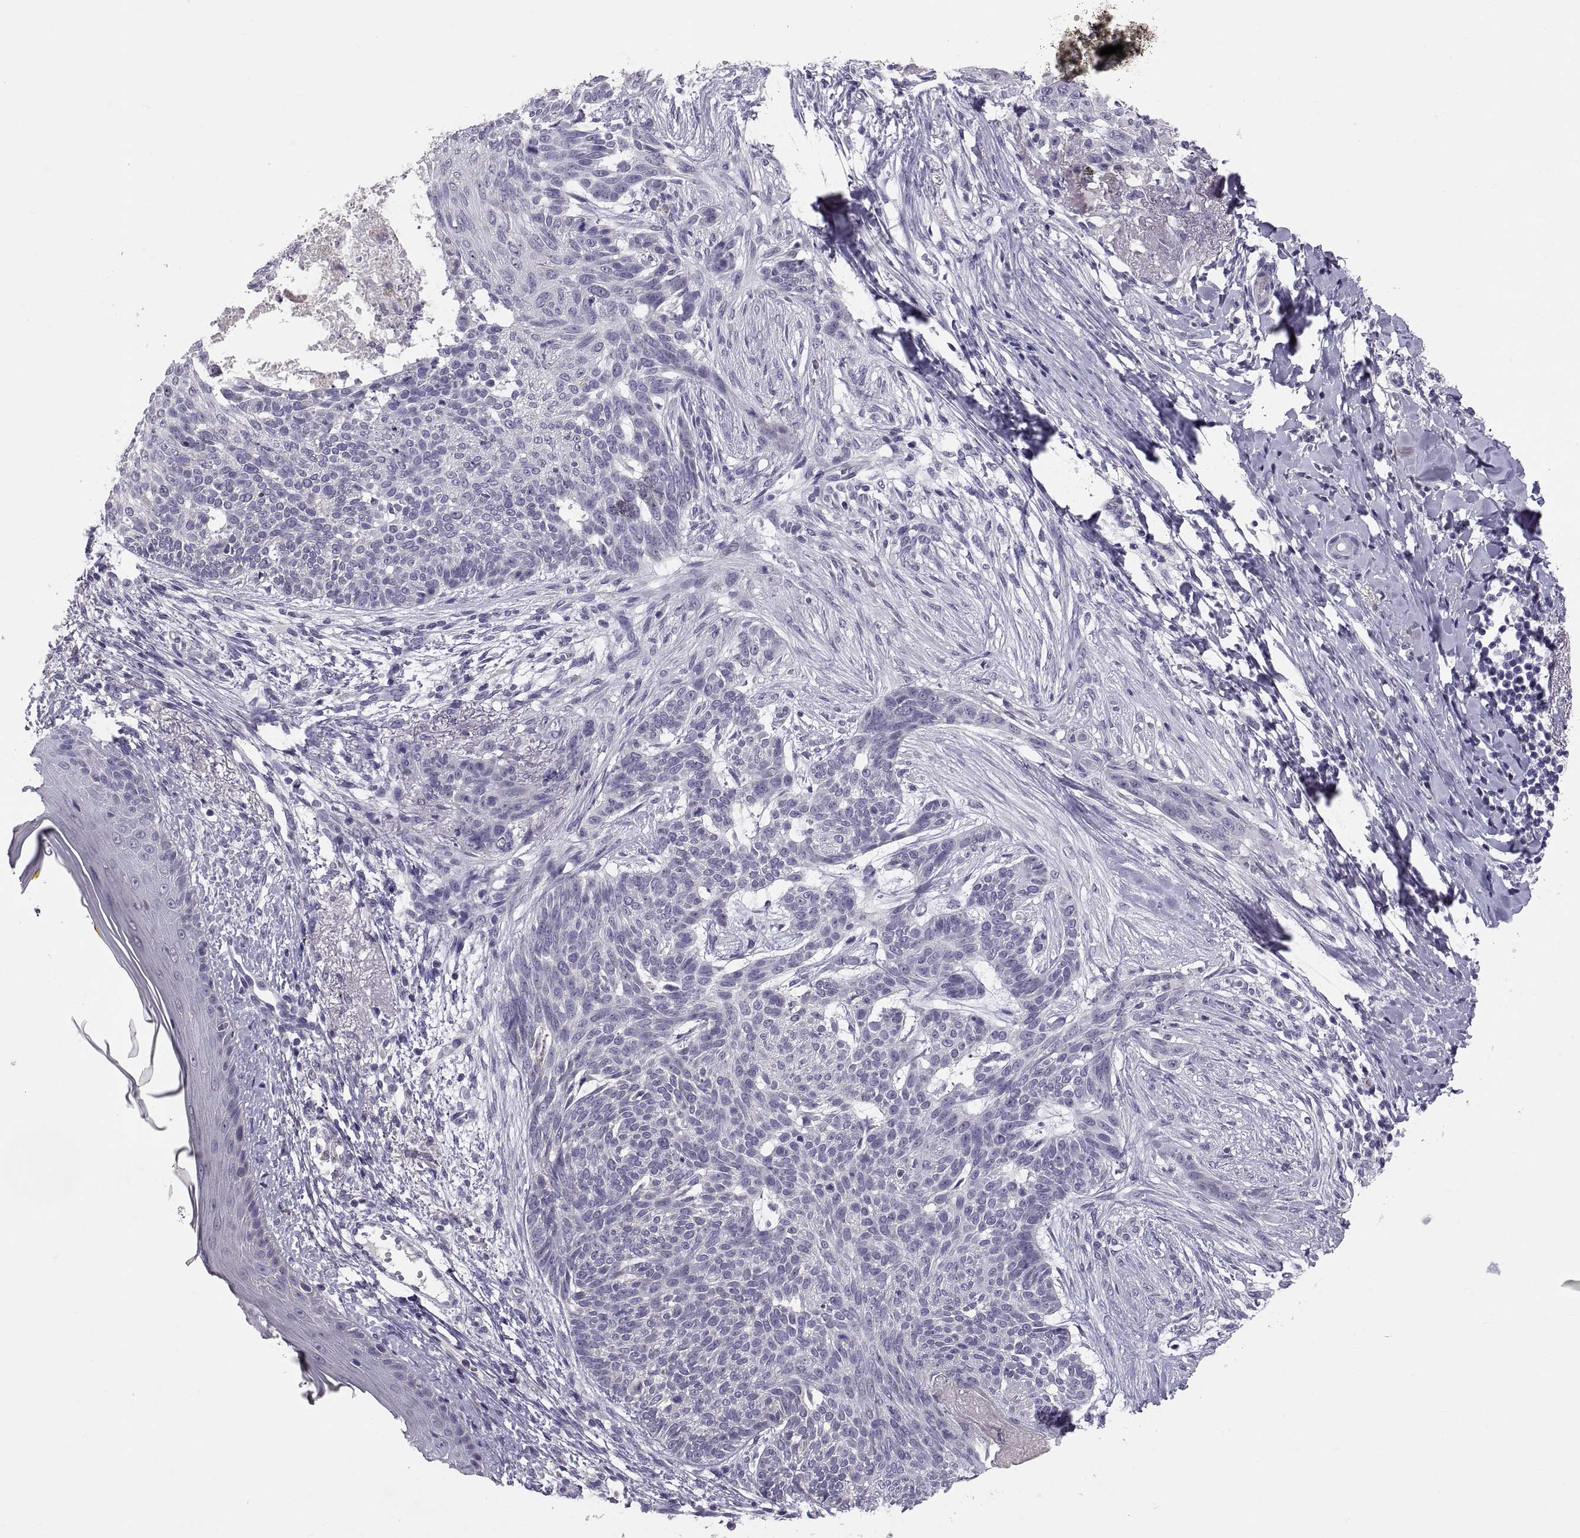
{"staining": {"intensity": "negative", "quantity": "none", "location": "none"}, "tissue": "skin cancer", "cell_type": "Tumor cells", "image_type": "cancer", "snomed": [{"axis": "morphology", "description": "Normal tissue, NOS"}, {"axis": "morphology", "description": "Basal cell carcinoma"}, {"axis": "topography", "description": "Skin"}], "caption": "Immunohistochemistry of human skin cancer demonstrates no expression in tumor cells.", "gene": "PTN", "patient": {"sex": "male", "age": 84}}